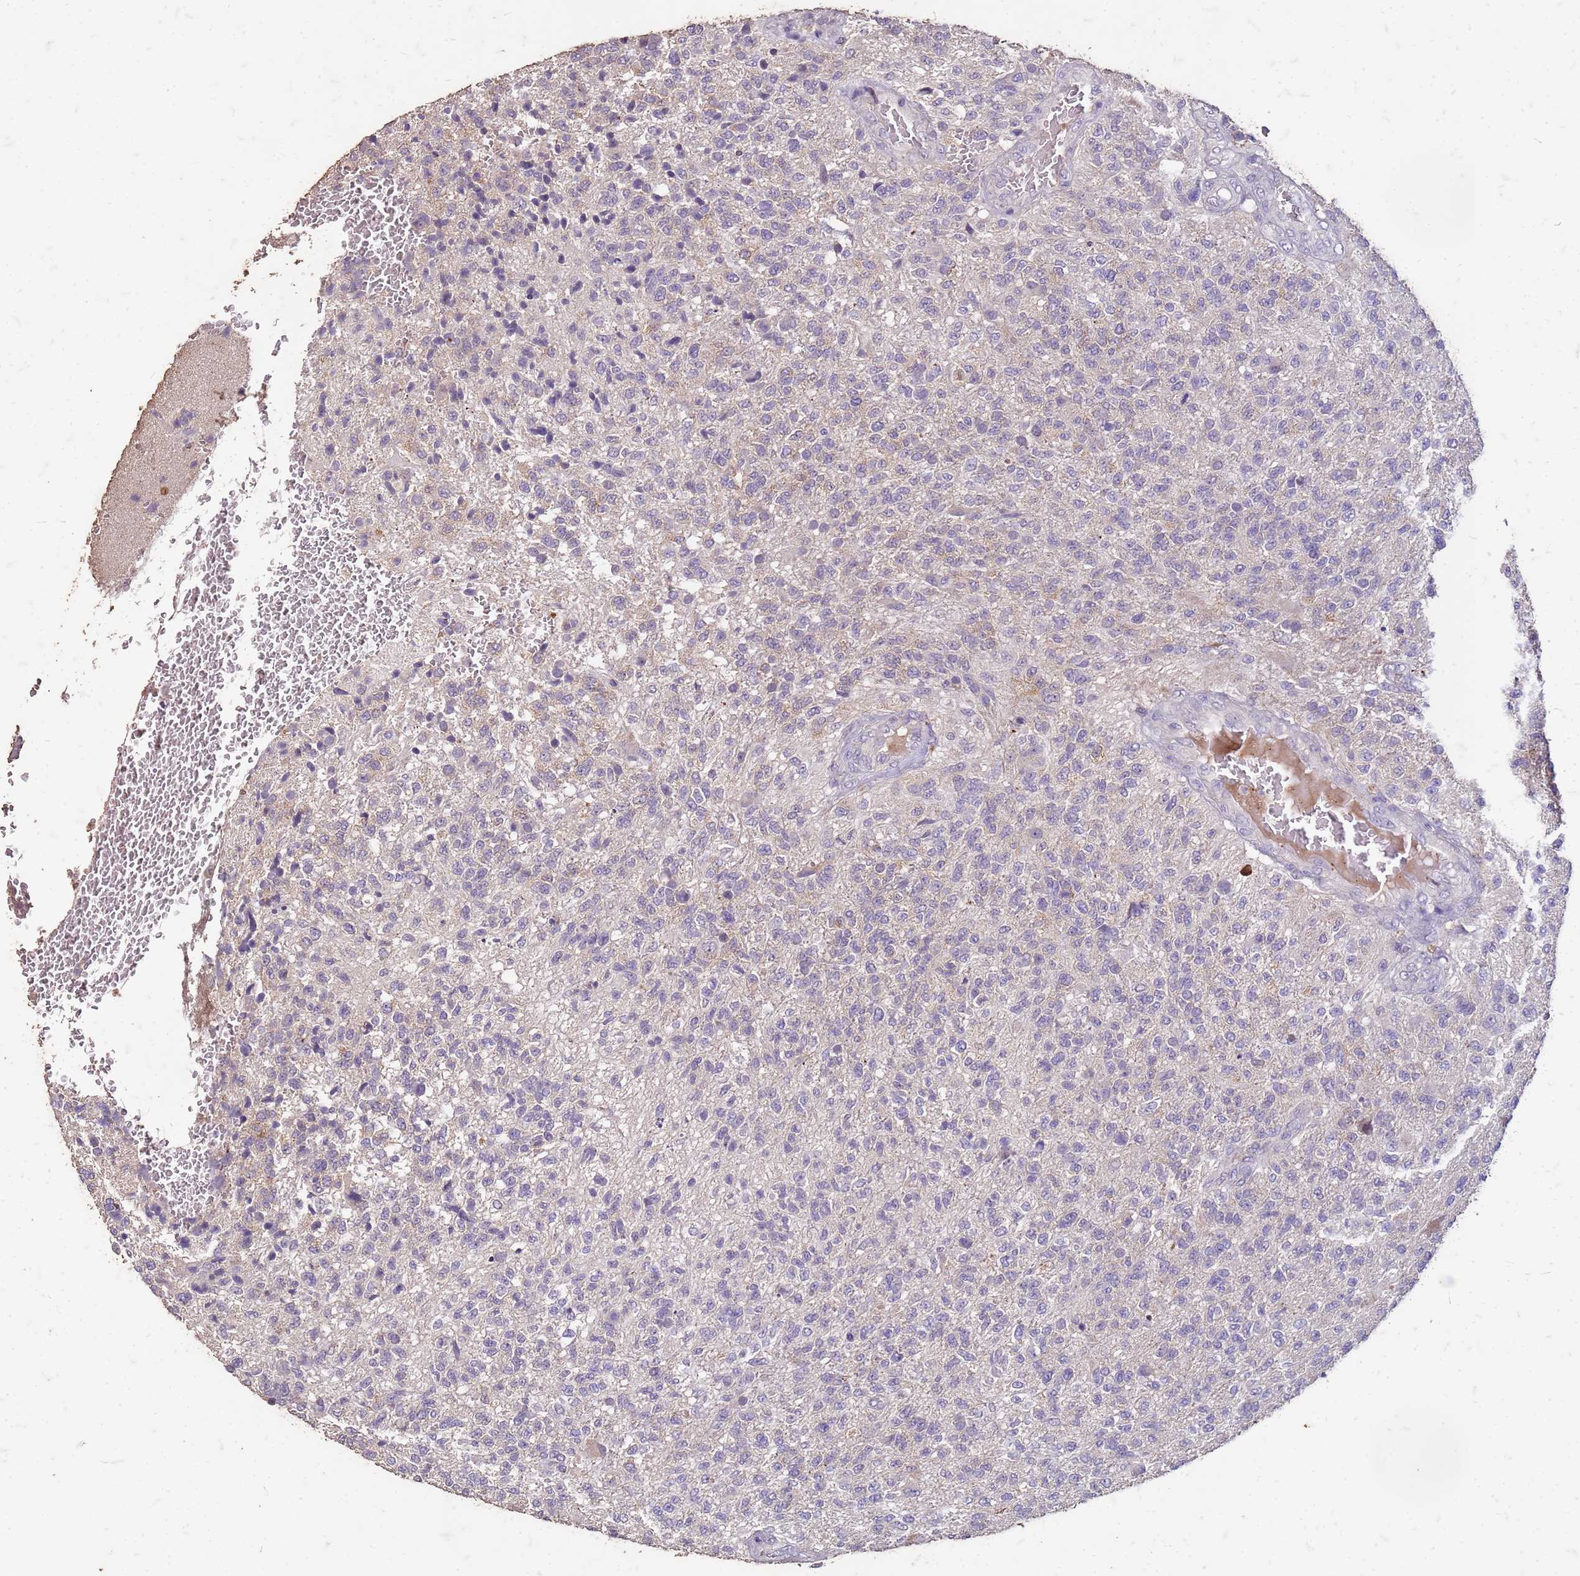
{"staining": {"intensity": "negative", "quantity": "none", "location": "none"}, "tissue": "glioma", "cell_type": "Tumor cells", "image_type": "cancer", "snomed": [{"axis": "morphology", "description": "Glioma, malignant, High grade"}, {"axis": "topography", "description": "Brain"}], "caption": "High magnification brightfield microscopy of malignant high-grade glioma stained with DAB (3,3'-diaminobenzidine) (brown) and counterstained with hematoxylin (blue): tumor cells show no significant positivity.", "gene": "FAM184B", "patient": {"sex": "male", "age": 56}}